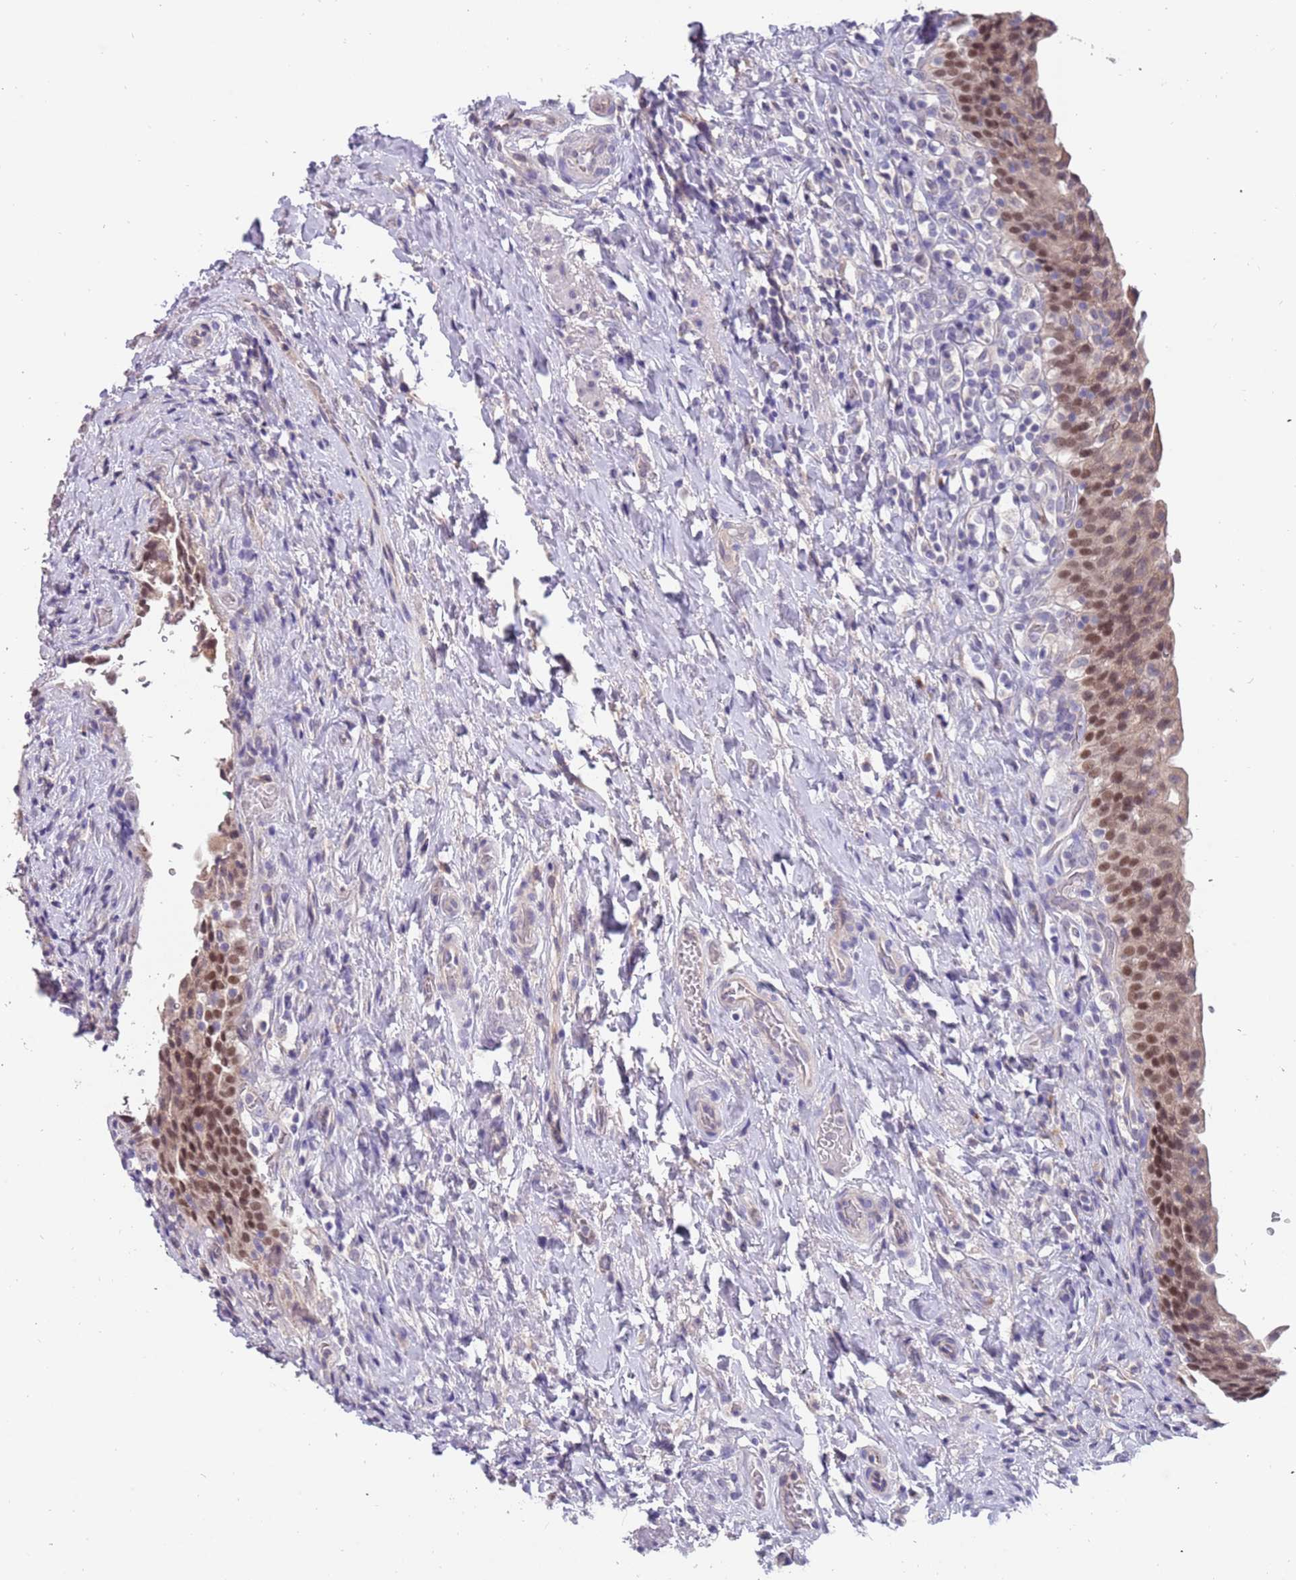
{"staining": {"intensity": "moderate", "quantity": "25%-75%", "location": "nuclear"}, "tissue": "urinary bladder", "cell_type": "Urothelial cells", "image_type": "normal", "snomed": [{"axis": "morphology", "description": "Normal tissue, NOS"}, {"axis": "morphology", "description": "Inflammation, NOS"}, {"axis": "topography", "description": "Urinary bladder"}], "caption": "Immunohistochemical staining of benign urinary bladder reveals 25%-75% levels of moderate nuclear protein staining in about 25%-75% of urothelial cells.", "gene": "ZNF746", "patient": {"sex": "male", "age": 64}}